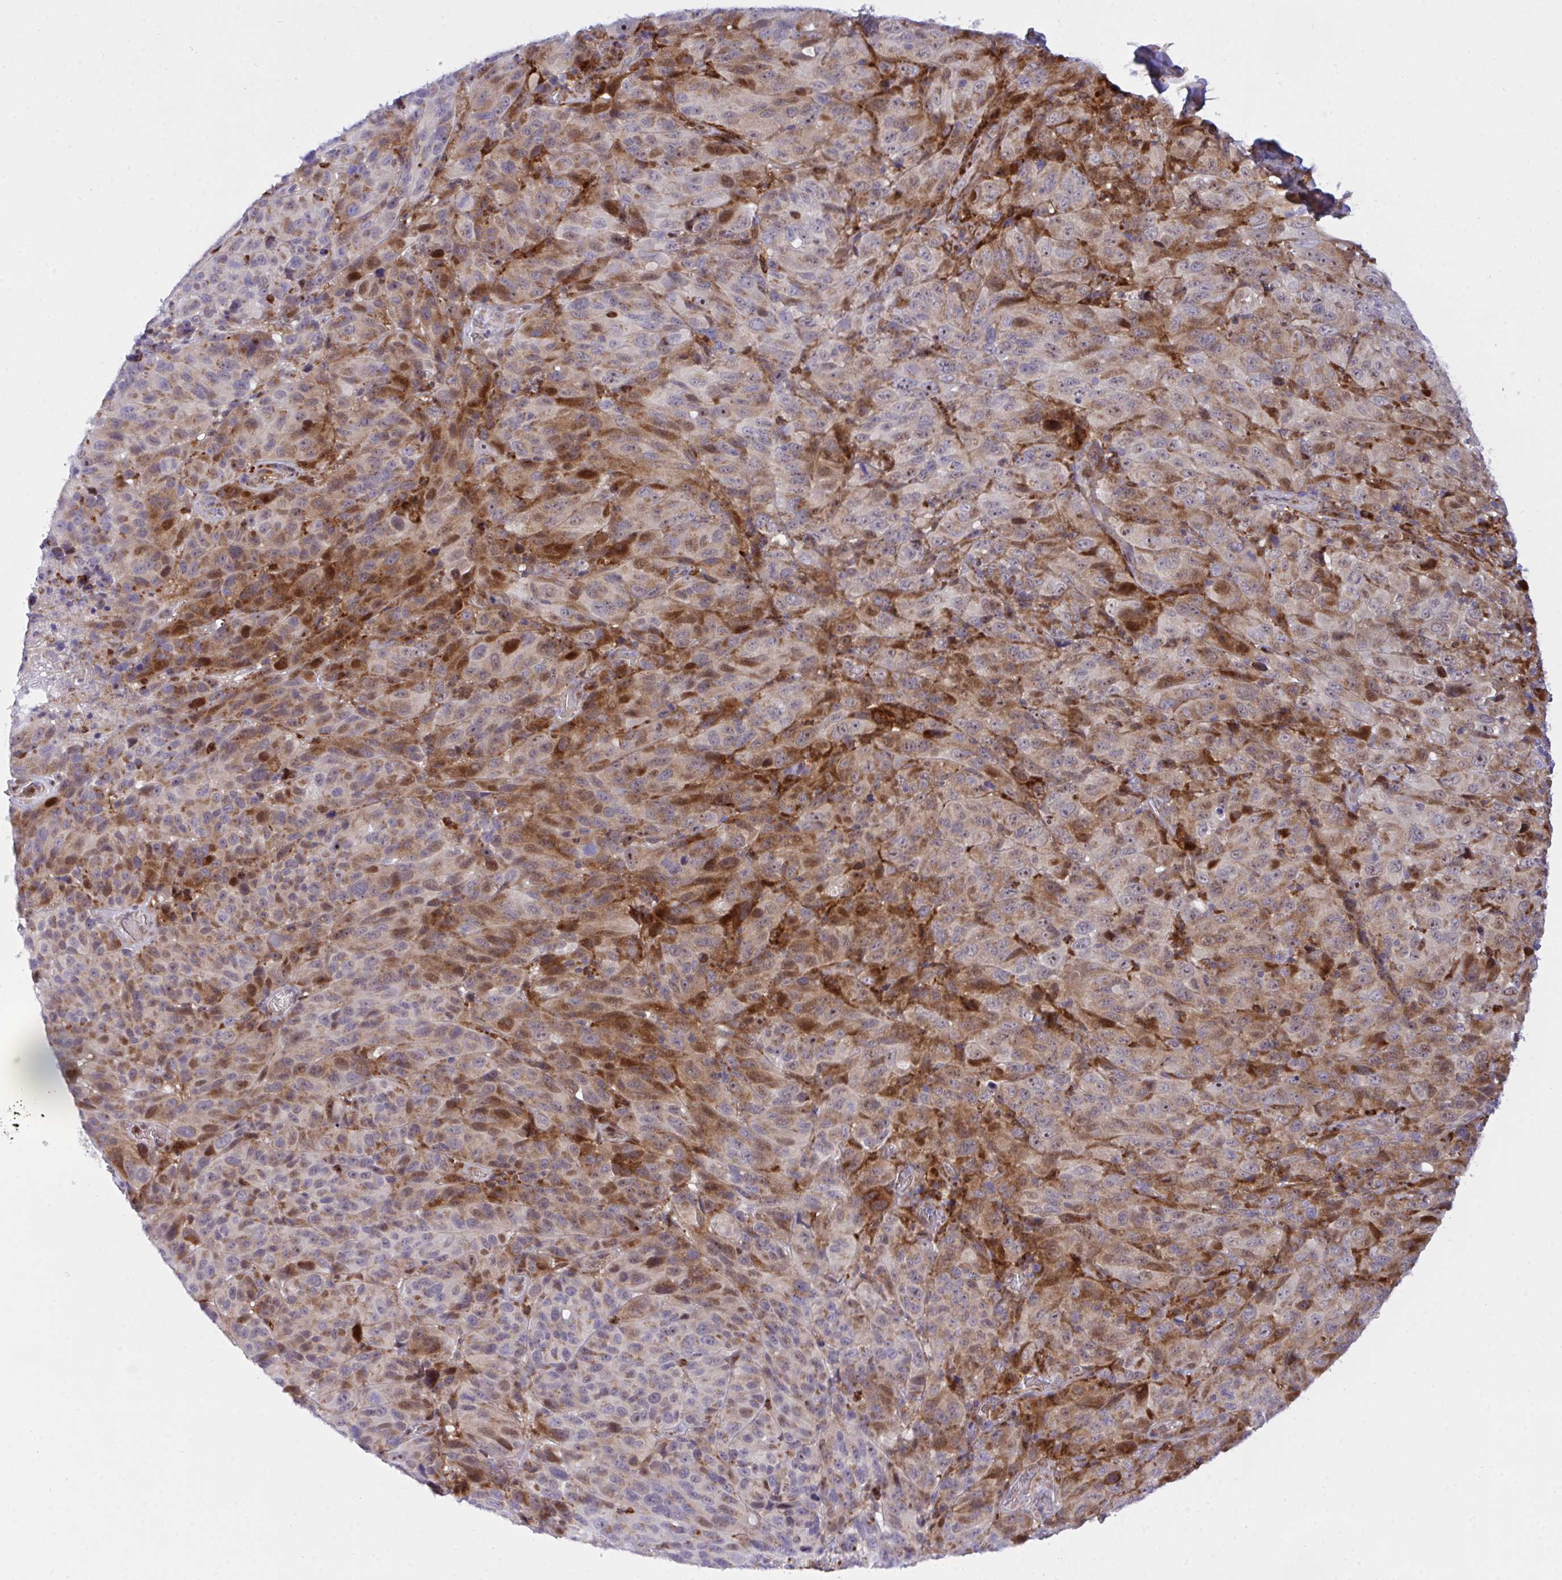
{"staining": {"intensity": "moderate", "quantity": ">75%", "location": "cytoplasmic/membranous,nuclear"}, "tissue": "melanoma", "cell_type": "Tumor cells", "image_type": "cancer", "snomed": [{"axis": "morphology", "description": "Malignant melanoma, NOS"}, {"axis": "topography", "description": "Skin"}], "caption": "This image shows immunohistochemistry (IHC) staining of malignant melanoma, with medium moderate cytoplasmic/membranous and nuclear expression in approximately >75% of tumor cells.", "gene": "ZNF554", "patient": {"sex": "male", "age": 85}}